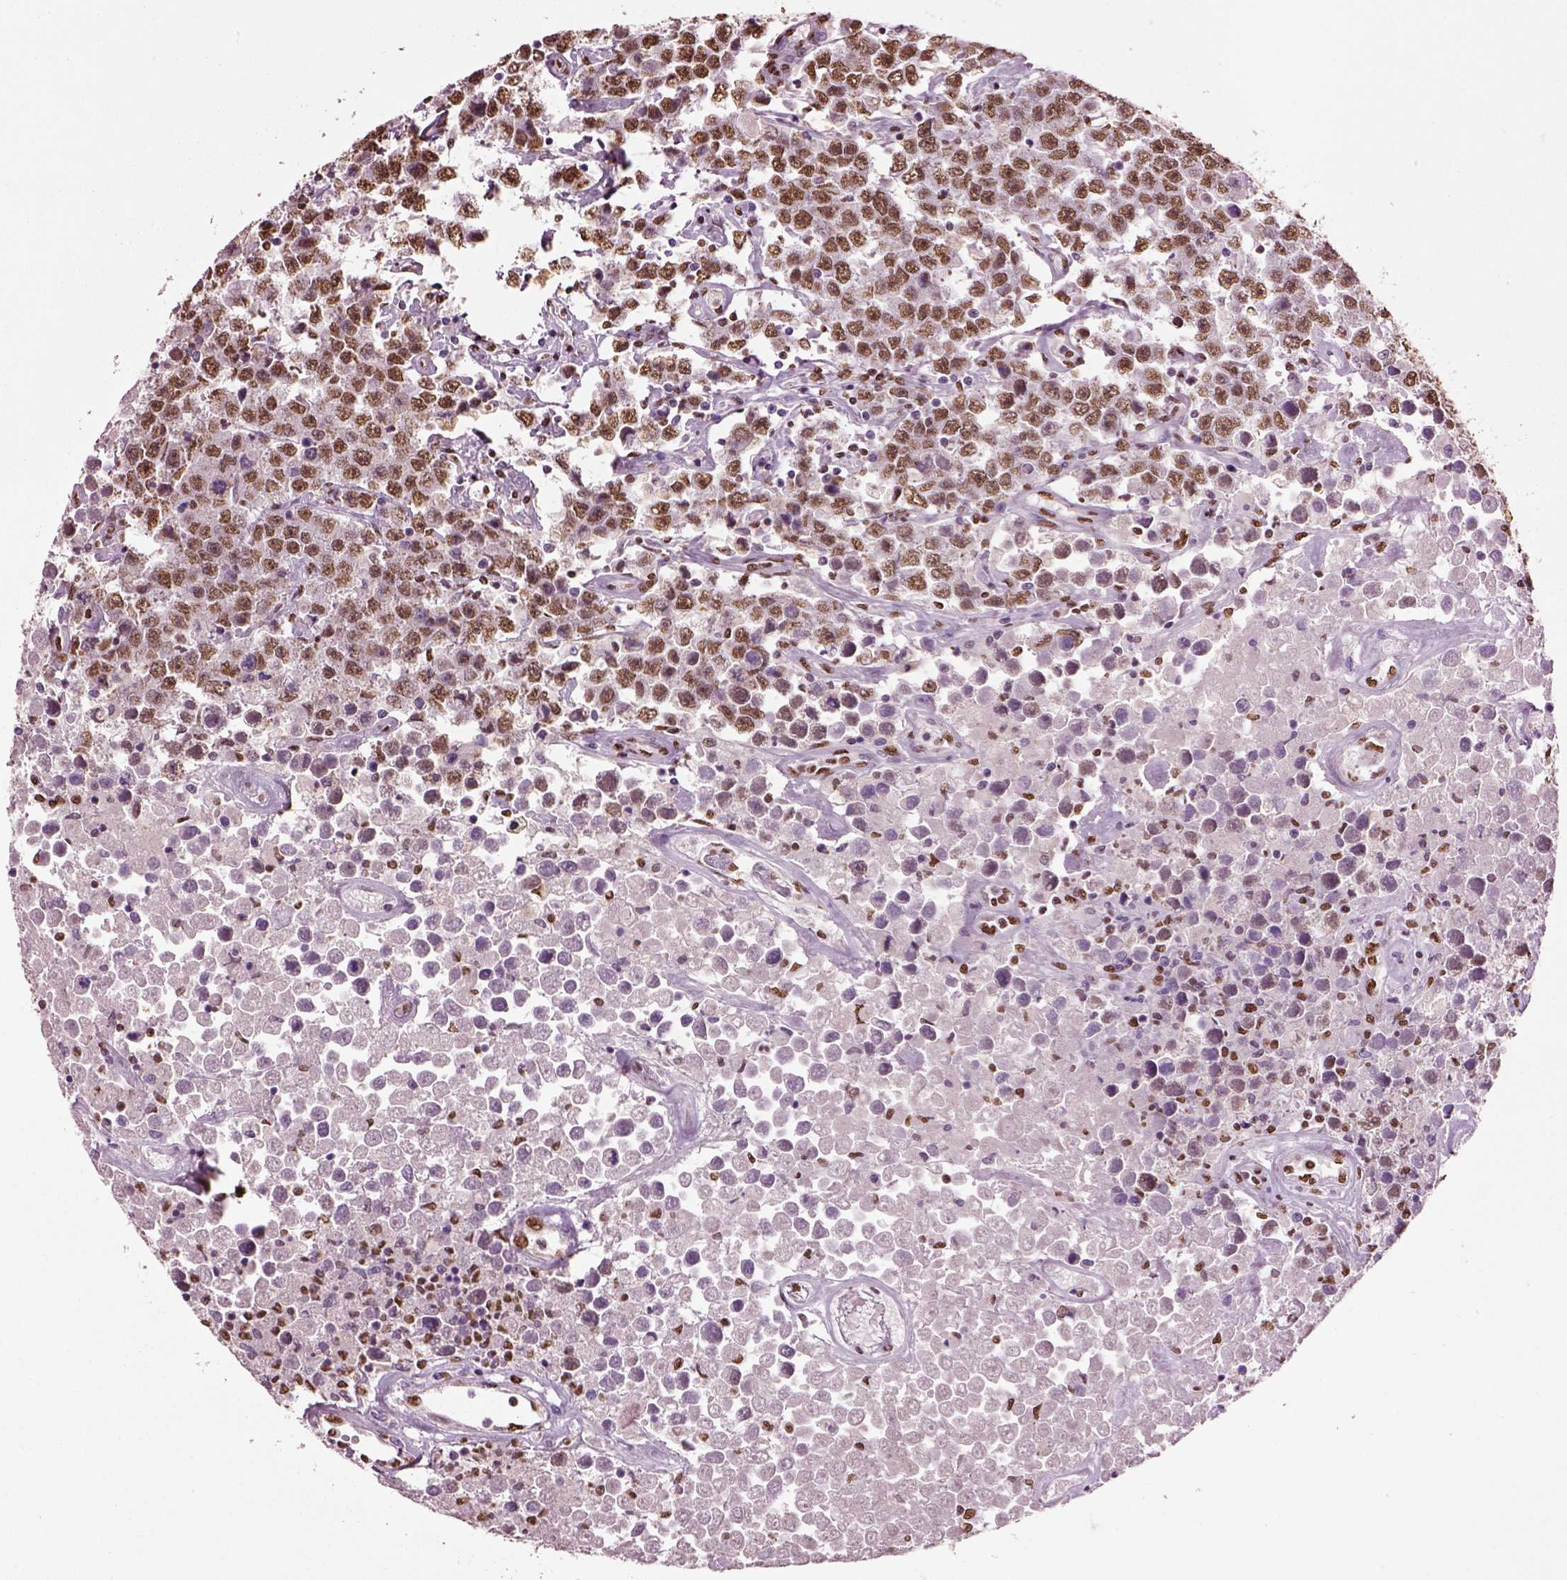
{"staining": {"intensity": "moderate", "quantity": ">75%", "location": "nuclear"}, "tissue": "testis cancer", "cell_type": "Tumor cells", "image_type": "cancer", "snomed": [{"axis": "morphology", "description": "Seminoma, NOS"}, {"axis": "topography", "description": "Testis"}], "caption": "Testis cancer stained with a brown dye demonstrates moderate nuclear positive expression in approximately >75% of tumor cells.", "gene": "DDX3X", "patient": {"sex": "male", "age": 52}}